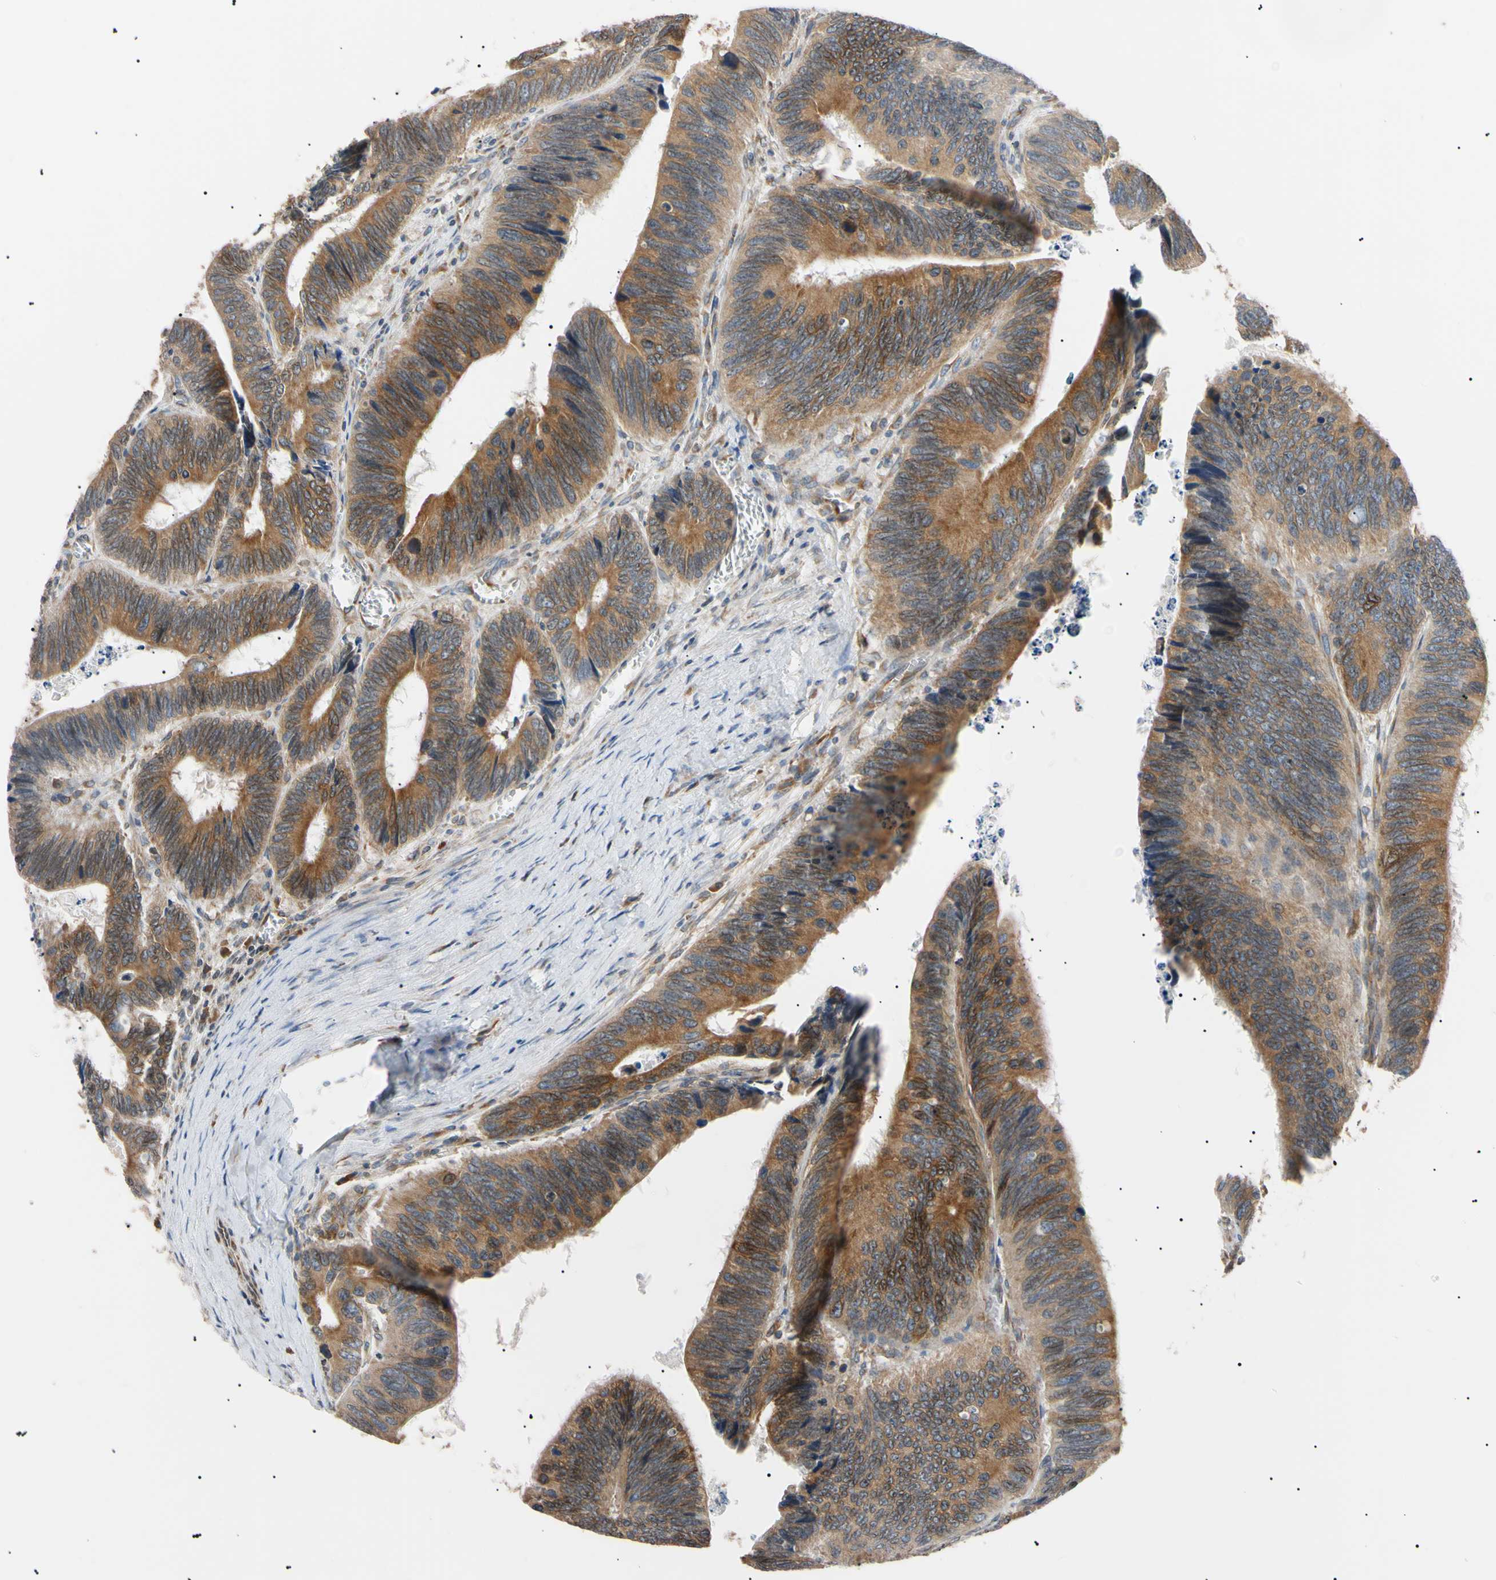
{"staining": {"intensity": "moderate", "quantity": ">75%", "location": "cytoplasmic/membranous"}, "tissue": "colorectal cancer", "cell_type": "Tumor cells", "image_type": "cancer", "snomed": [{"axis": "morphology", "description": "Adenocarcinoma, NOS"}, {"axis": "topography", "description": "Colon"}], "caption": "High-power microscopy captured an immunohistochemistry (IHC) photomicrograph of colorectal cancer, revealing moderate cytoplasmic/membranous expression in about >75% of tumor cells.", "gene": "VAPA", "patient": {"sex": "male", "age": 72}}